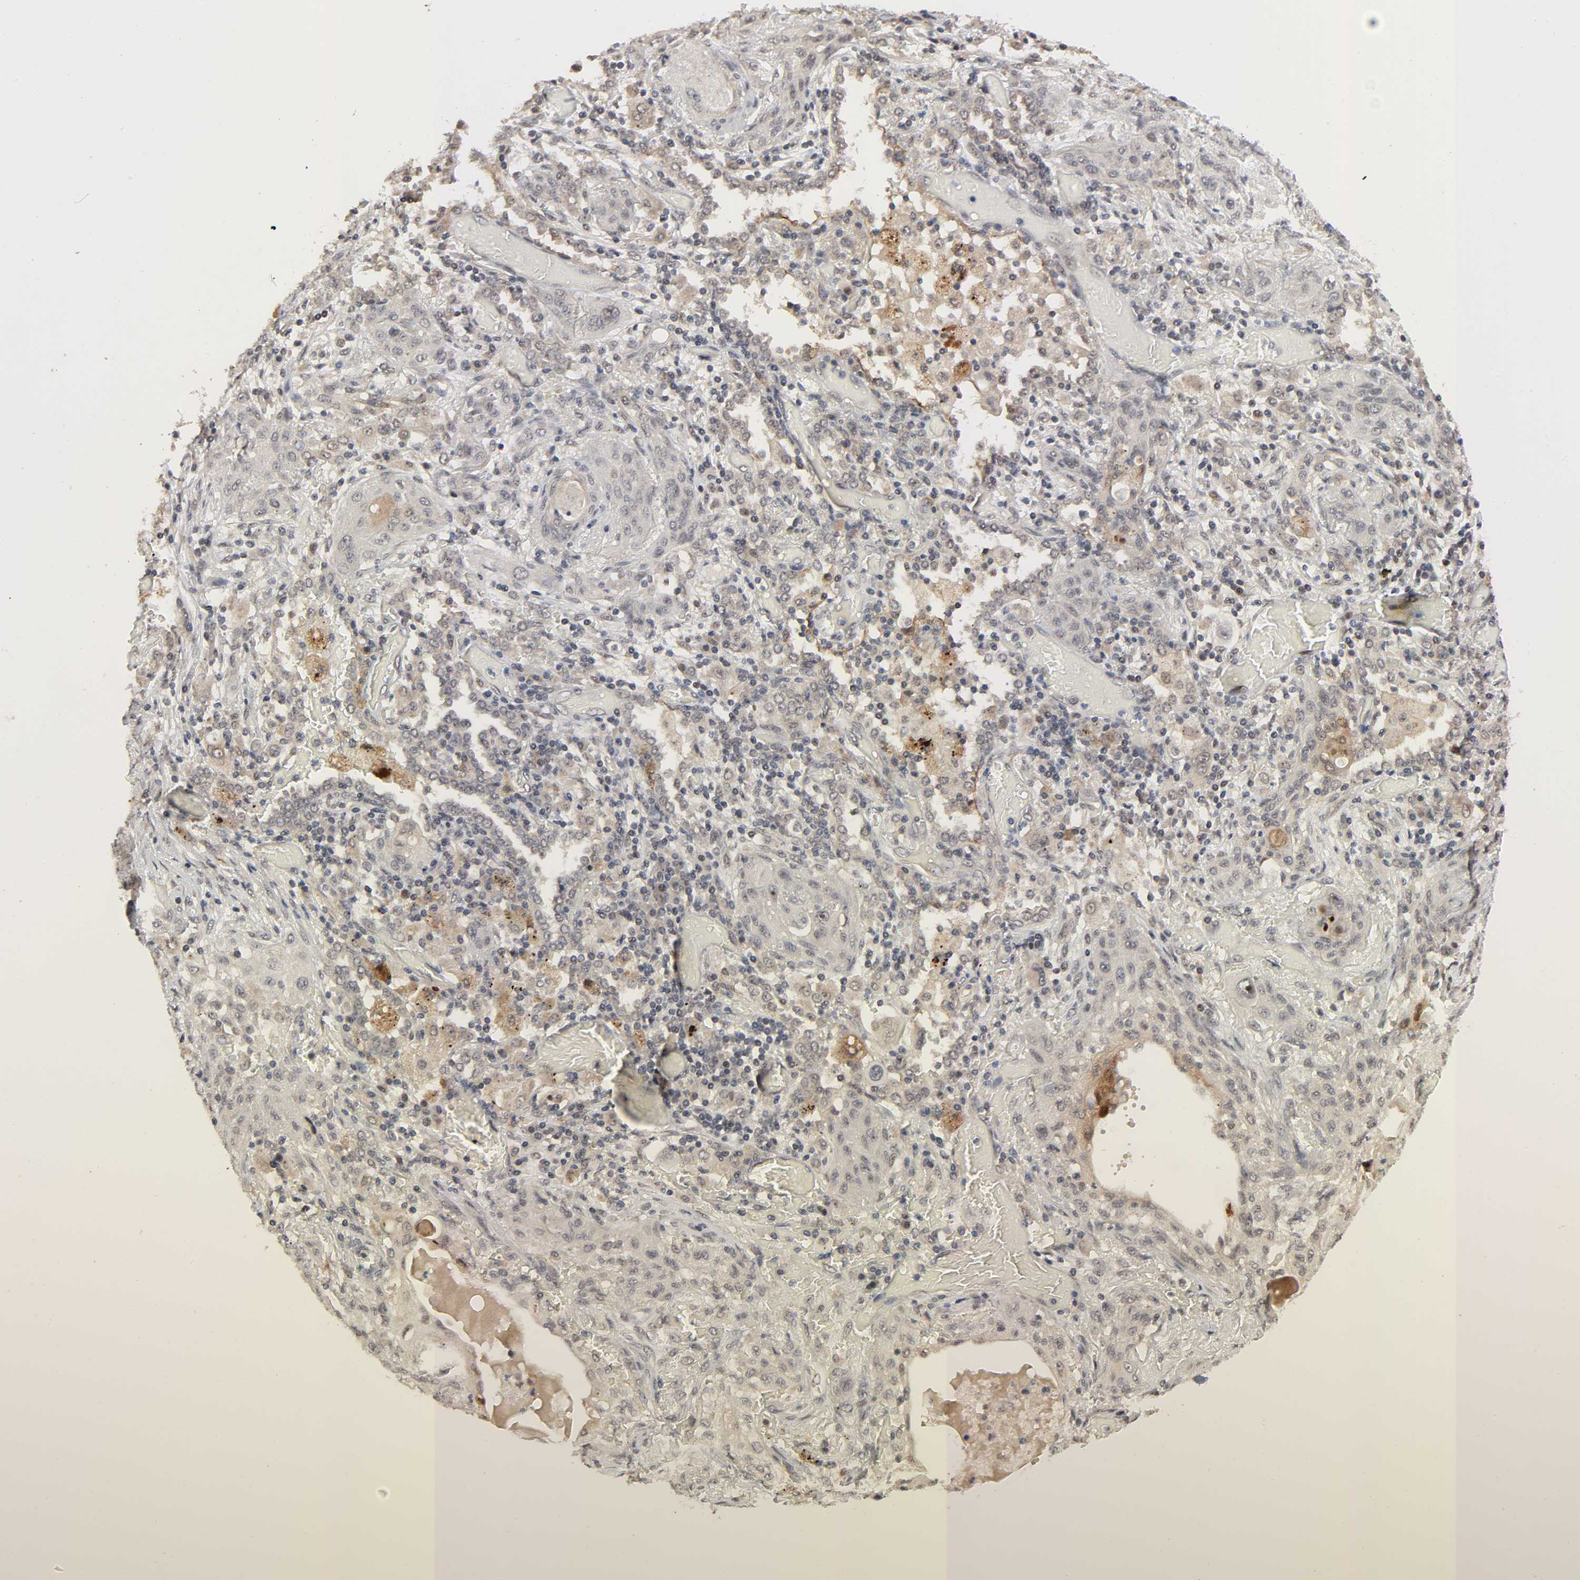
{"staining": {"intensity": "negative", "quantity": "none", "location": "none"}, "tissue": "lung cancer", "cell_type": "Tumor cells", "image_type": "cancer", "snomed": [{"axis": "morphology", "description": "Squamous cell carcinoma, NOS"}, {"axis": "topography", "description": "Lung"}], "caption": "Immunohistochemical staining of lung cancer demonstrates no significant expression in tumor cells. (IHC, brightfield microscopy, high magnification).", "gene": "ZKSCAN8", "patient": {"sex": "female", "age": 47}}